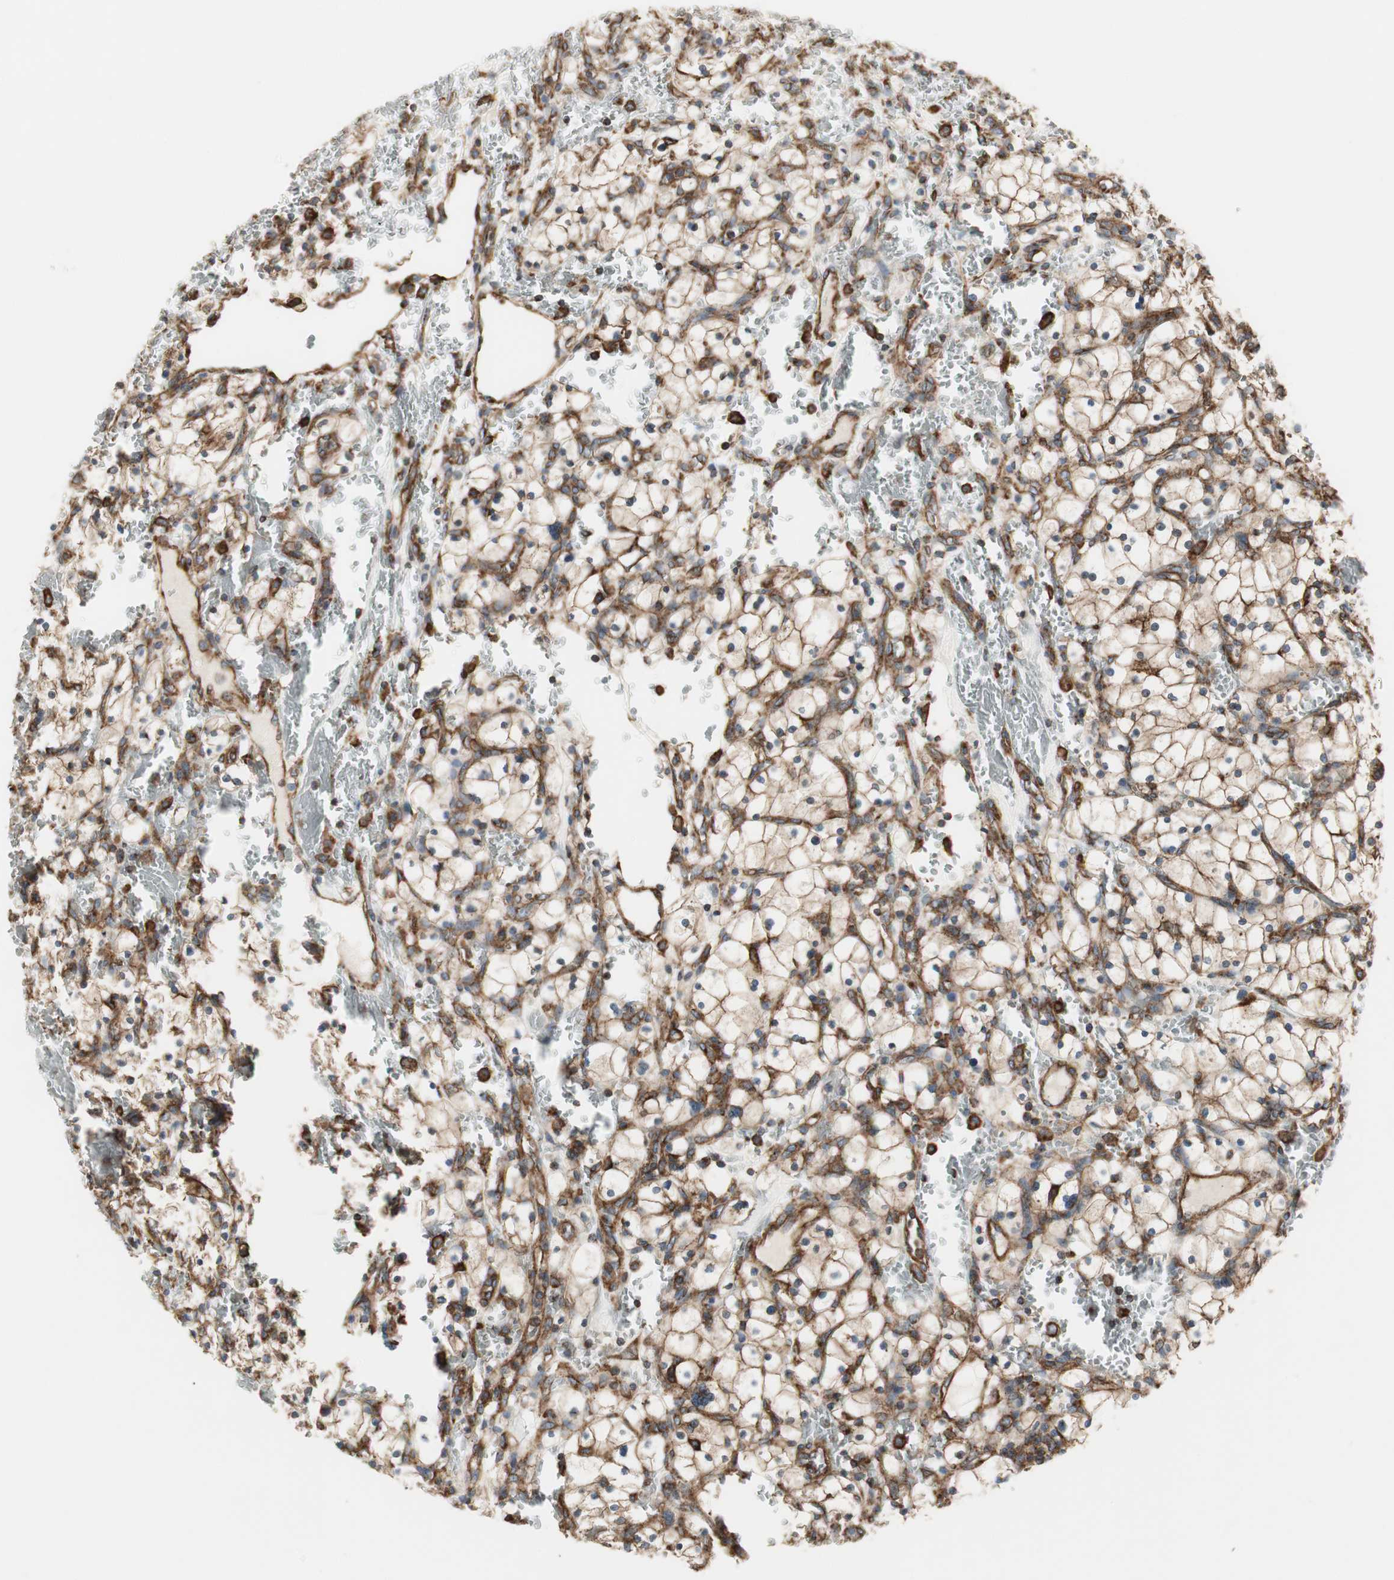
{"staining": {"intensity": "strong", "quantity": ">75%", "location": "cytoplasmic/membranous"}, "tissue": "renal cancer", "cell_type": "Tumor cells", "image_type": "cancer", "snomed": [{"axis": "morphology", "description": "Adenocarcinoma, NOS"}, {"axis": "topography", "description": "Kidney"}], "caption": "Tumor cells exhibit high levels of strong cytoplasmic/membranous positivity in approximately >75% of cells in human renal cancer (adenocarcinoma).", "gene": "H6PD", "patient": {"sex": "female", "age": 83}}